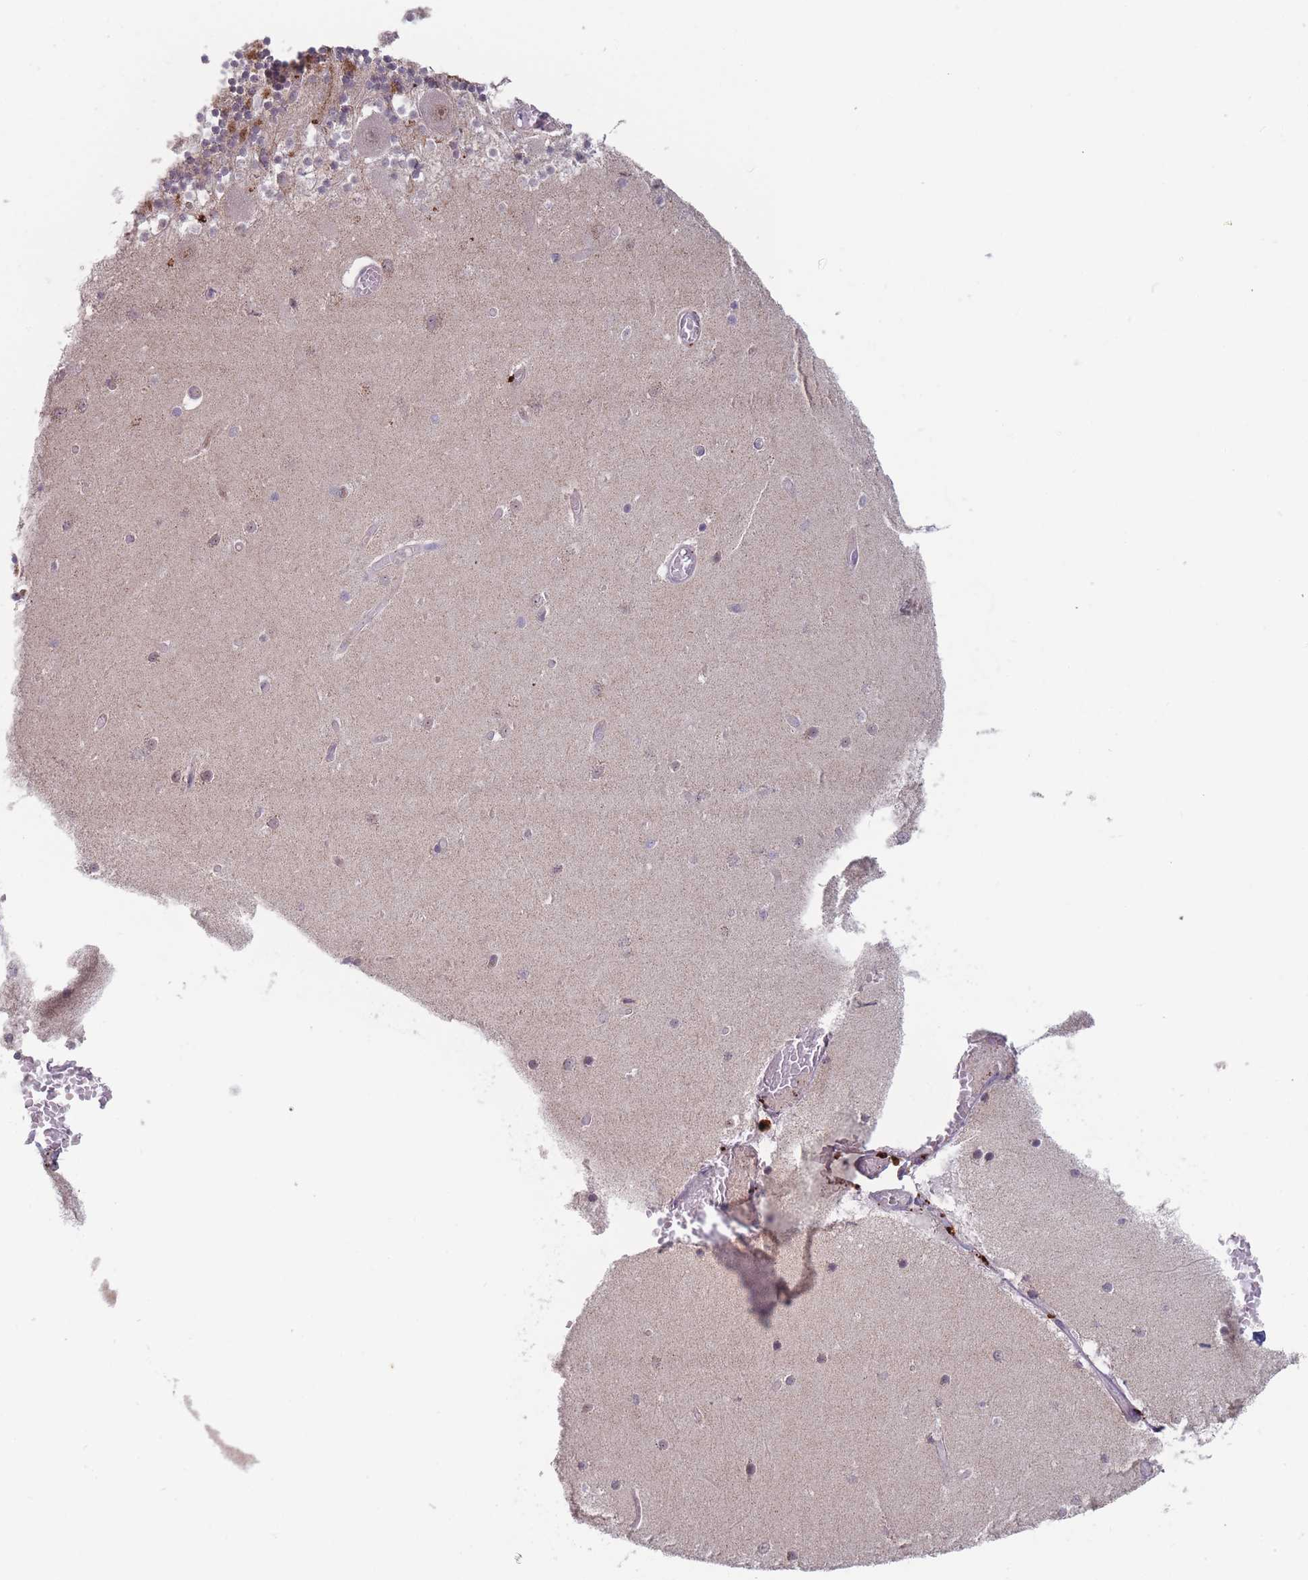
{"staining": {"intensity": "moderate", "quantity": "25%-75%", "location": "cytoplasmic/membranous"}, "tissue": "cerebellum", "cell_type": "Cells in granular layer", "image_type": "normal", "snomed": [{"axis": "morphology", "description": "Normal tissue, NOS"}, {"axis": "topography", "description": "Cerebellum"}], "caption": "Cerebellum stained with a brown dye shows moderate cytoplasmic/membranous positive staining in about 25%-75% of cells in granular layer.", "gene": "TMEM232", "patient": {"sex": "female", "age": 28}}